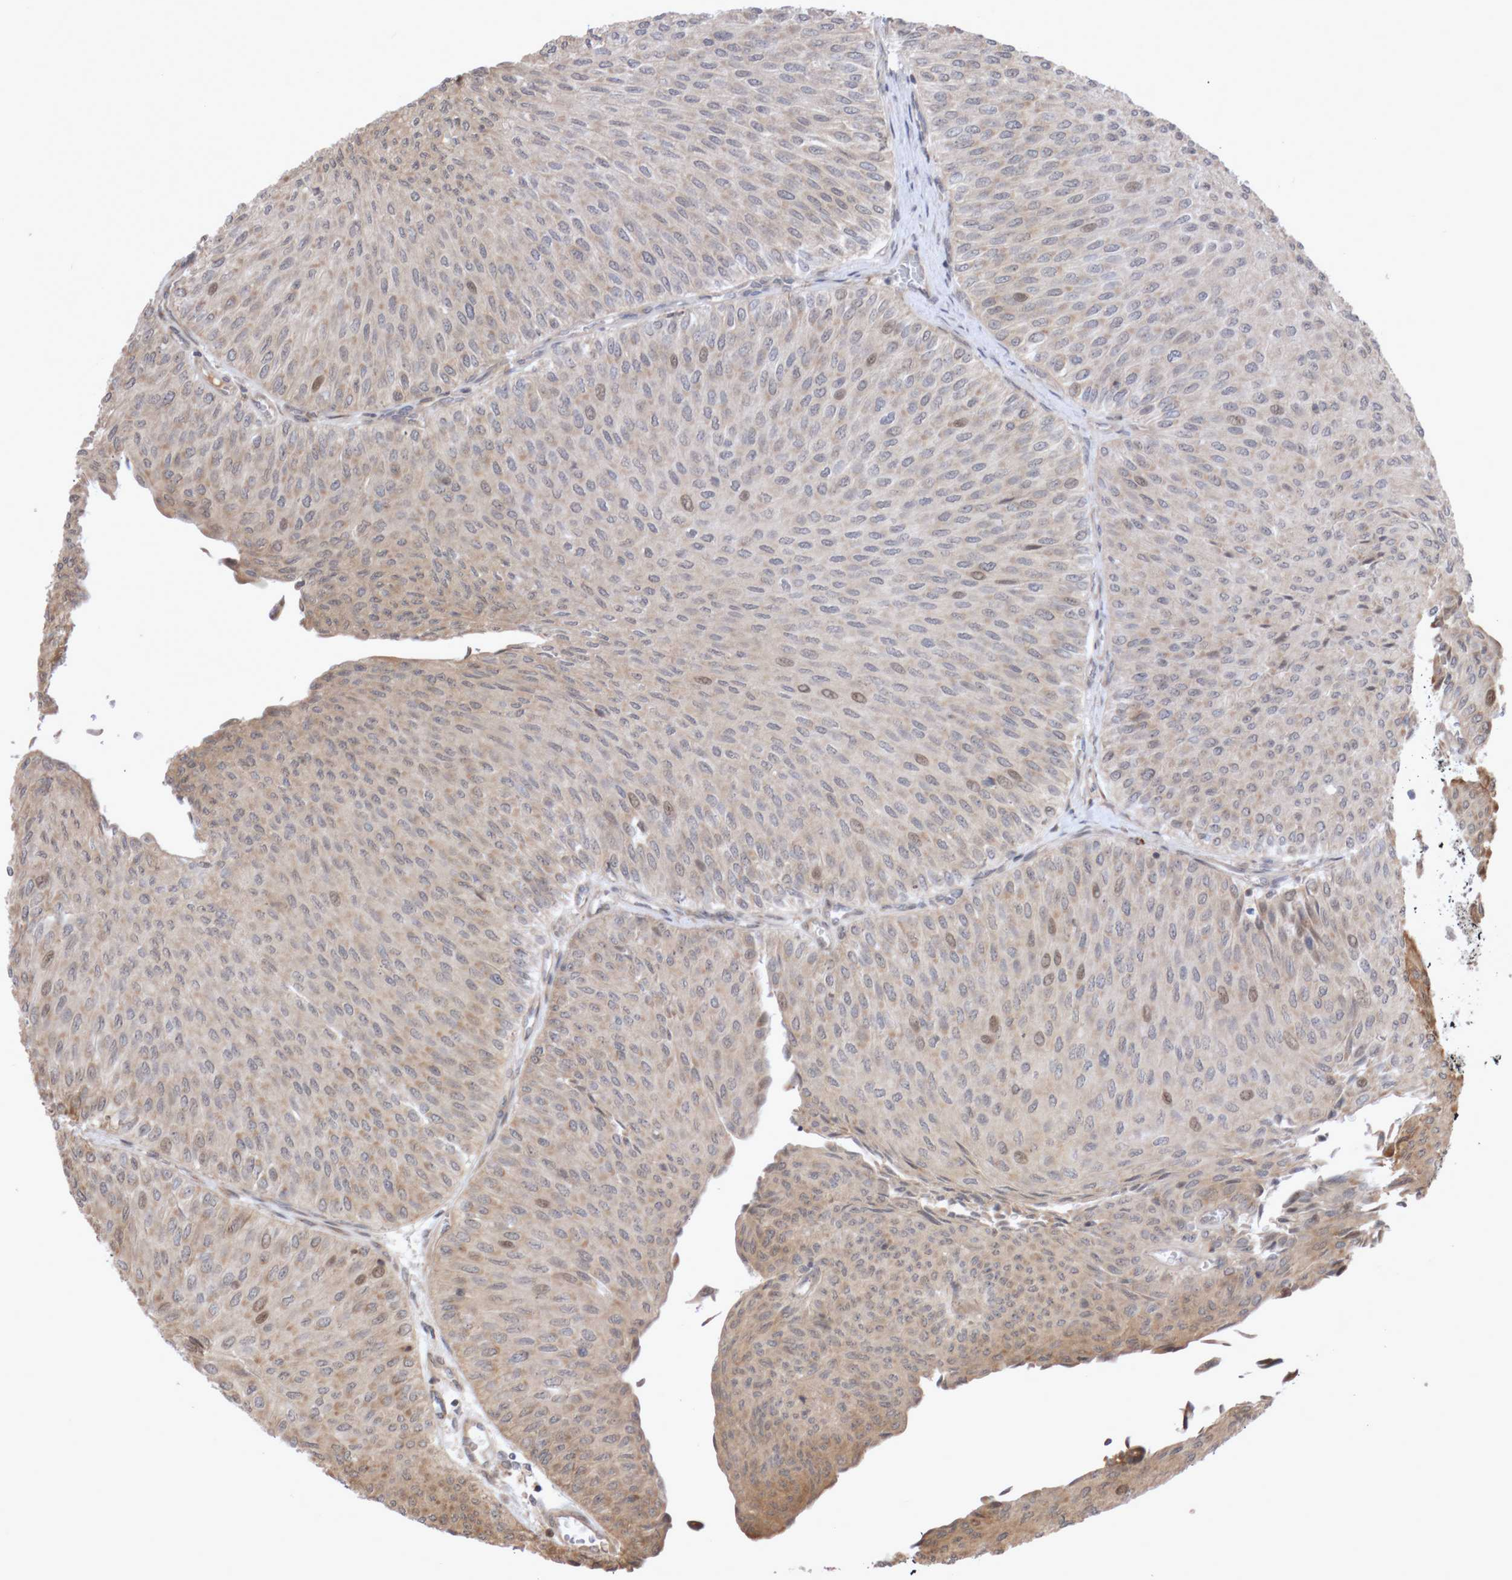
{"staining": {"intensity": "weak", "quantity": "25%-75%", "location": "cytoplasmic/membranous,nuclear"}, "tissue": "urothelial cancer", "cell_type": "Tumor cells", "image_type": "cancer", "snomed": [{"axis": "morphology", "description": "Urothelial carcinoma, Low grade"}, {"axis": "topography", "description": "Urinary bladder"}], "caption": "This is an image of immunohistochemistry staining of urothelial cancer, which shows weak staining in the cytoplasmic/membranous and nuclear of tumor cells.", "gene": "DPH7", "patient": {"sex": "male", "age": 78}}